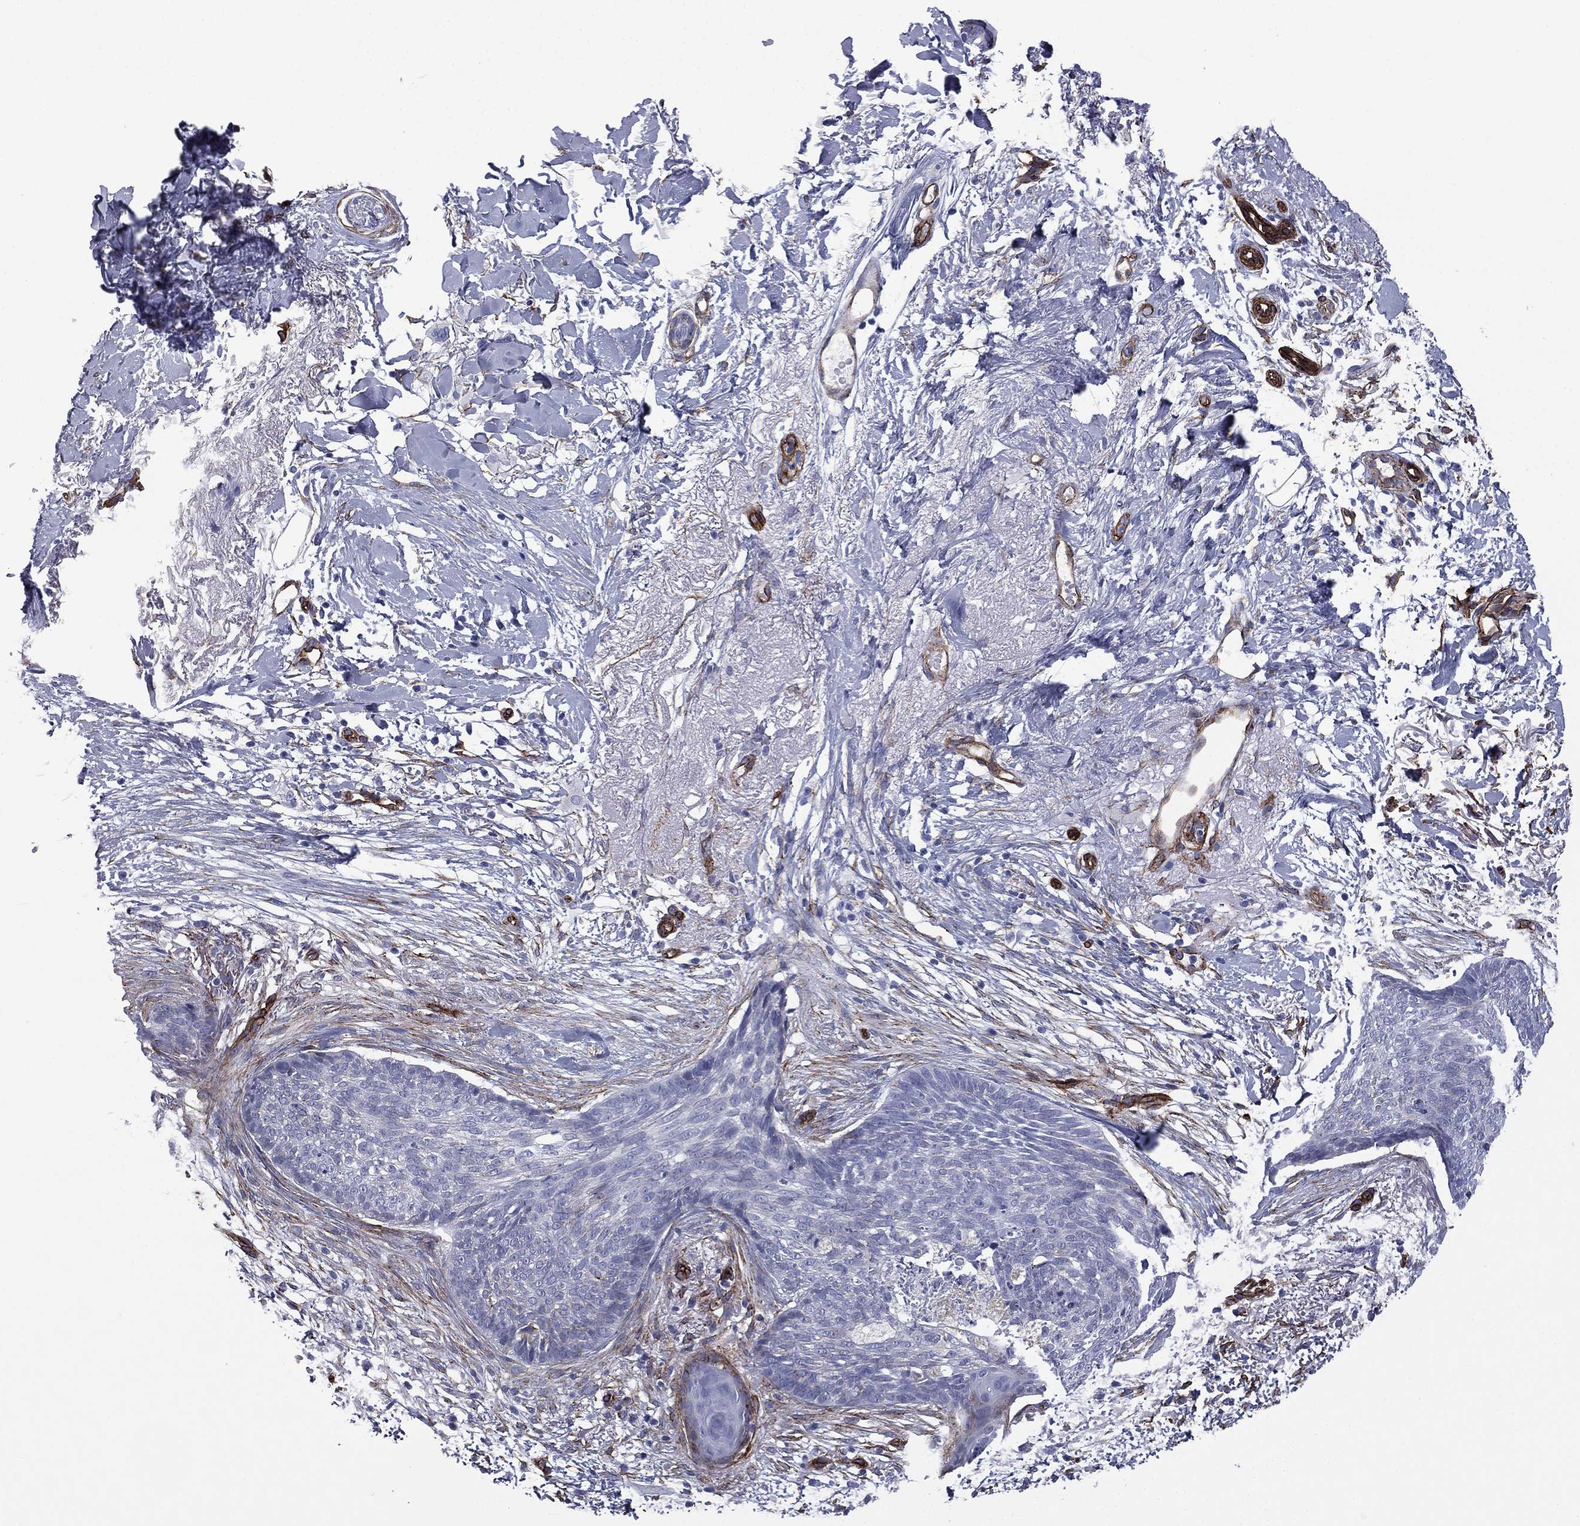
{"staining": {"intensity": "negative", "quantity": "none", "location": "none"}, "tissue": "skin cancer", "cell_type": "Tumor cells", "image_type": "cancer", "snomed": [{"axis": "morphology", "description": "Normal tissue, NOS"}, {"axis": "morphology", "description": "Basal cell carcinoma"}, {"axis": "topography", "description": "Skin"}], "caption": "A high-resolution micrograph shows immunohistochemistry staining of skin cancer (basal cell carcinoma), which displays no significant positivity in tumor cells.", "gene": "CAVIN3", "patient": {"sex": "male", "age": 84}}